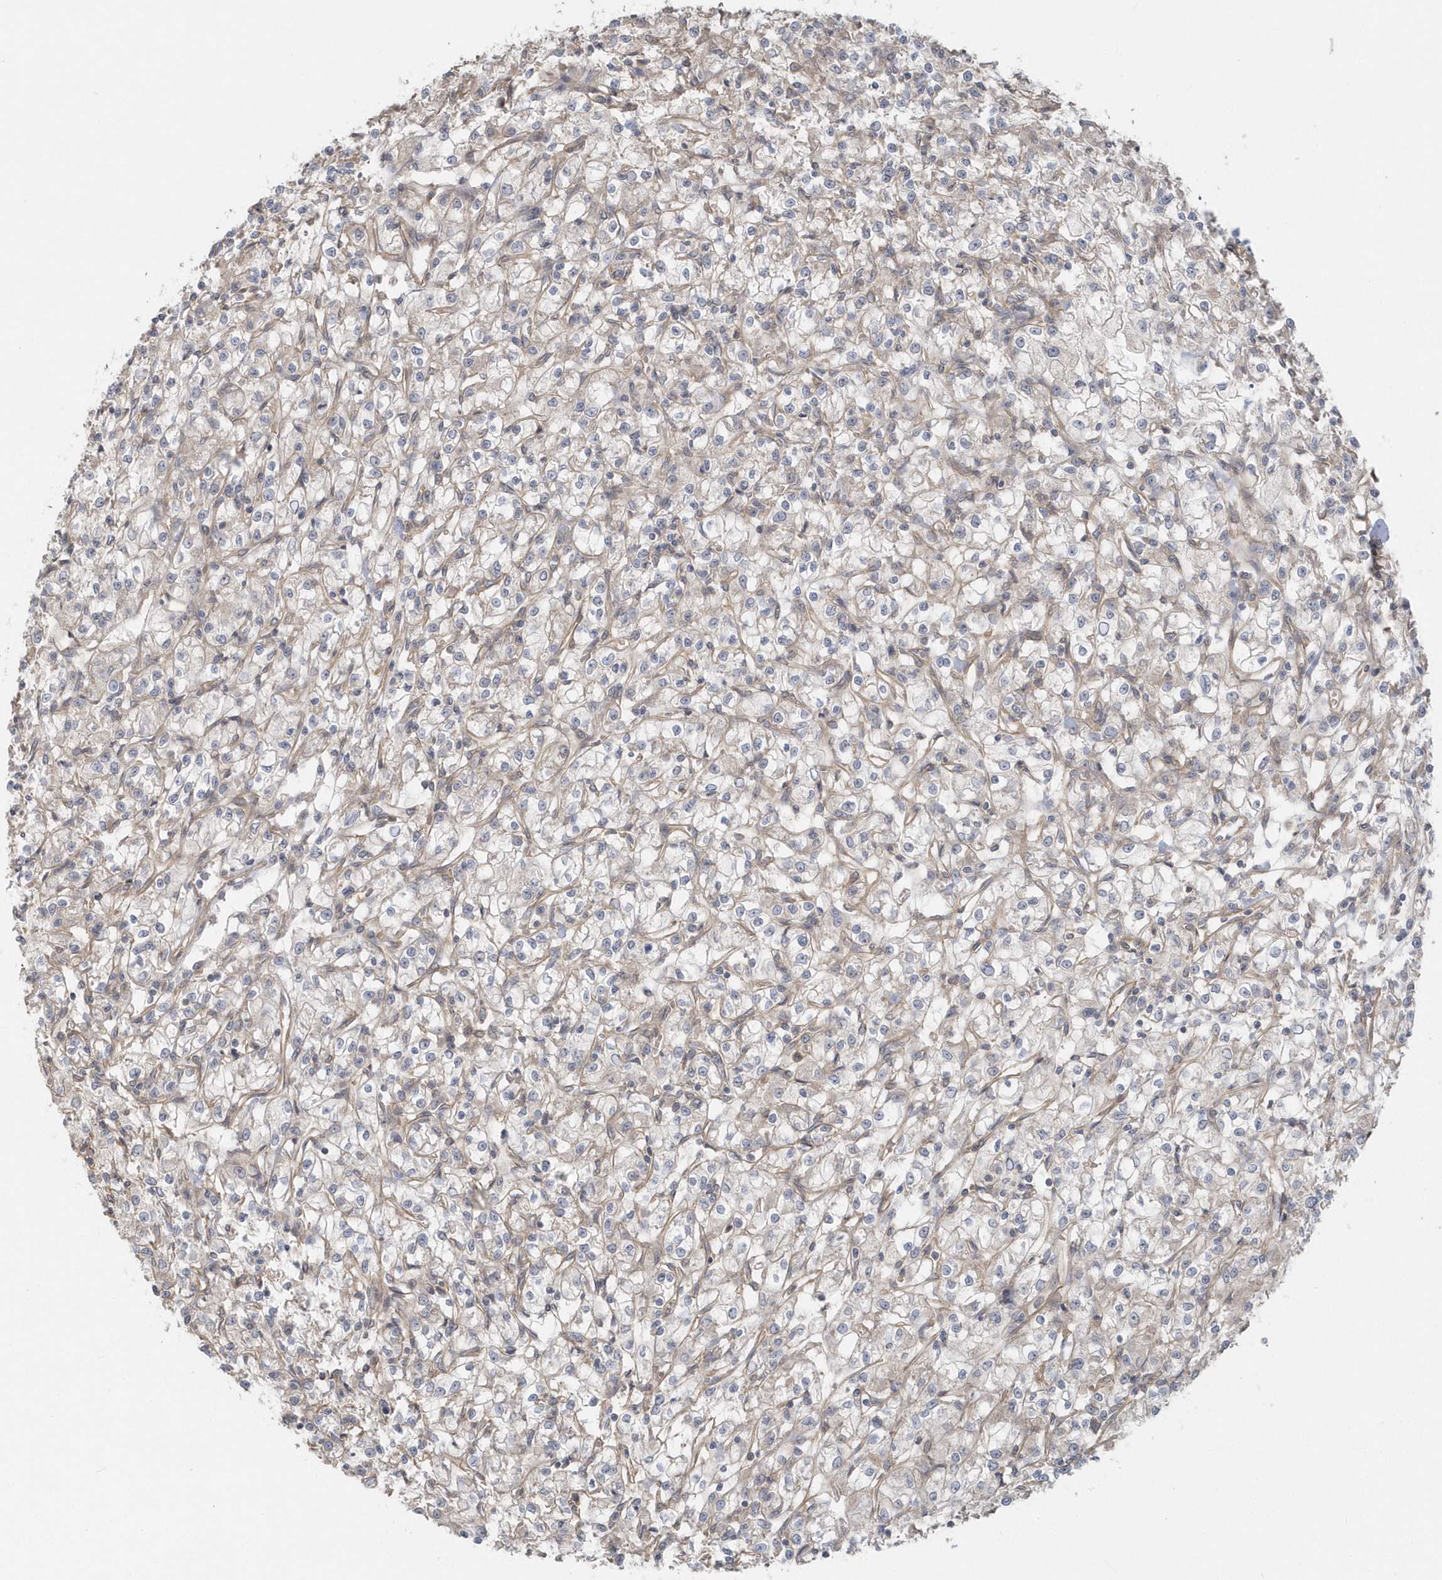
{"staining": {"intensity": "weak", "quantity": "<25%", "location": "cytoplasmic/membranous"}, "tissue": "renal cancer", "cell_type": "Tumor cells", "image_type": "cancer", "snomed": [{"axis": "morphology", "description": "Adenocarcinoma, NOS"}, {"axis": "topography", "description": "Kidney"}], "caption": "Tumor cells show no significant expression in renal cancer (adenocarcinoma). (DAB (3,3'-diaminobenzidine) IHC with hematoxylin counter stain).", "gene": "ACTR1A", "patient": {"sex": "female", "age": 59}}